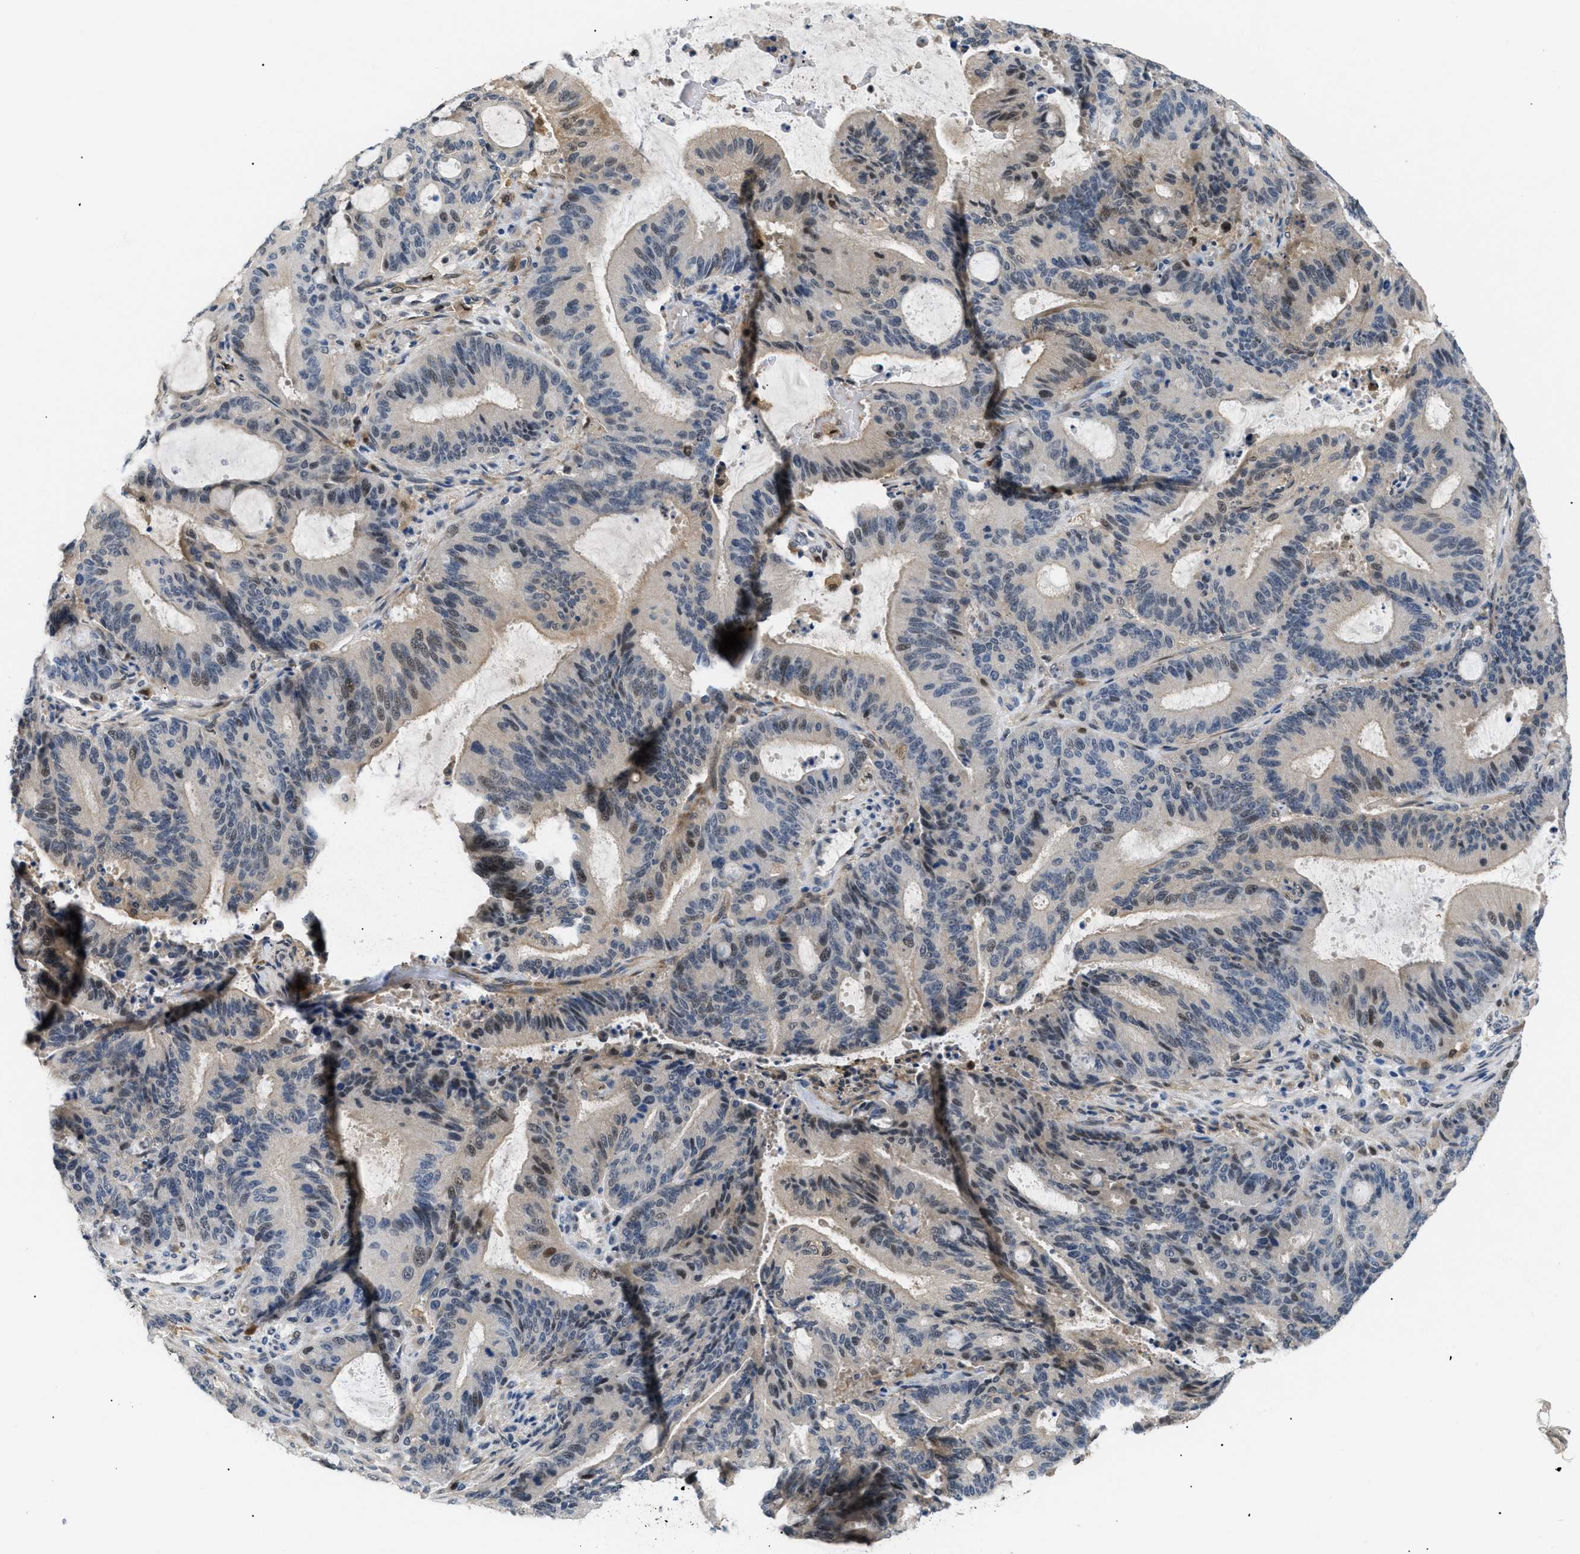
{"staining": {"intensity": "moderate", "quantity": "<25%", "location": "cytoplasmic/membranous,nuclear"}, "tissue": "liver cancer", "cell_type": "Tumor cells", "image_type": "cancer", "snomed": [{"axis": "morphology", "description": "Normal tissue, NOS"}, {"axis": "morphology", "description": "Cholangiocarcinoma"}, {"axis": "topography", "description": "Liver"}, {"axis": "topography", "description": "Peripheral nerve tissue"}], "caption": "The image reveals staining of liver cancer, revealing moderate cytoplasmic/membranous and nuclear protein positivity (brown color) within tumor cells.", "gene": "AKR1A1", "patient": {"sex": "female", "age": 73}}